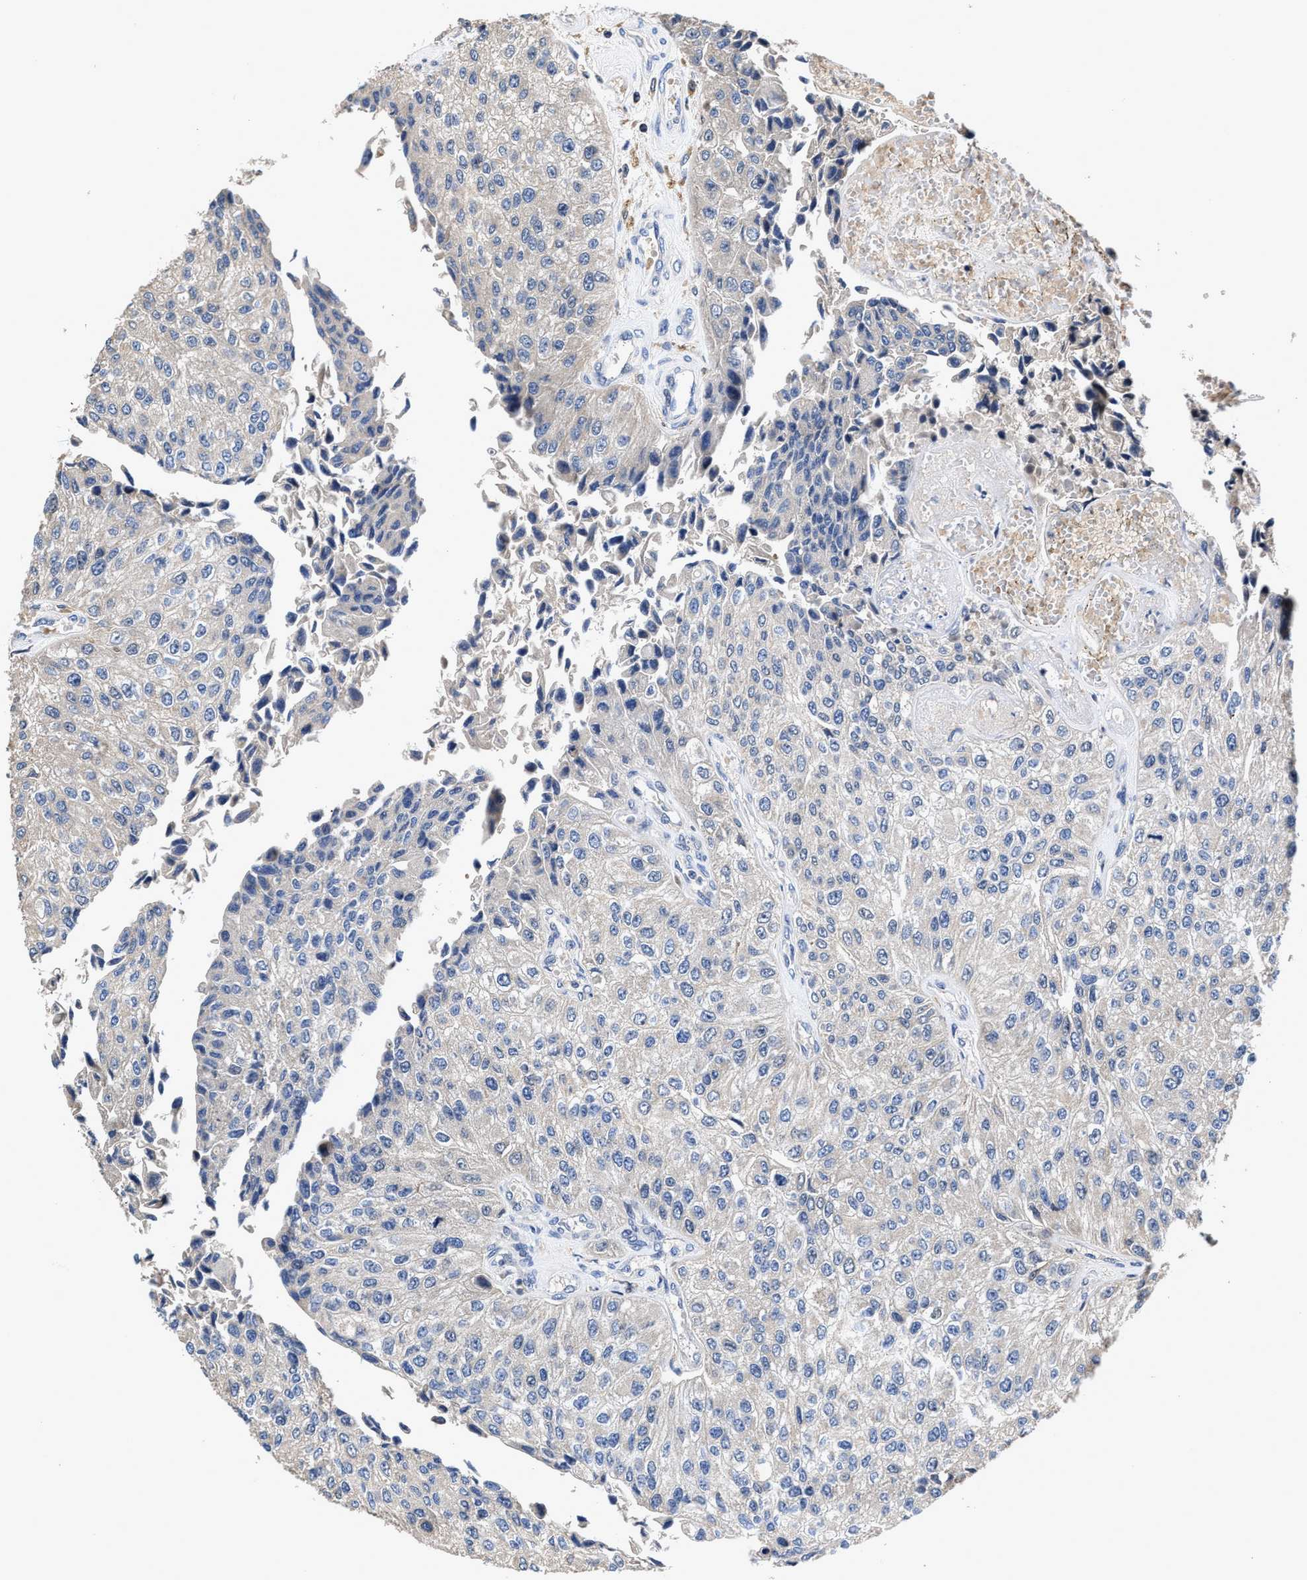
{"staining": {"intensity": "negative", "quantity": "none", "location": "none"}, "tissue": "urothelial cancer", "cell_type": "Tumor cells", "image_type": "cancer", "snomed": [{"axis": "morphology", "description": "Urothelial carcinoma, High grade"}, {"axis": "topography", "description": "Kidney"}, {"axis": "topography", "description": "Urinary bladder"}], "caption": "Human urothelial carcinoma (high-grade) stained for a protein using immunohistochemistry demonstrates no staining in tumor cells.", "gene": "RGS10", "patient": {"sex": "male", "age": 77}}